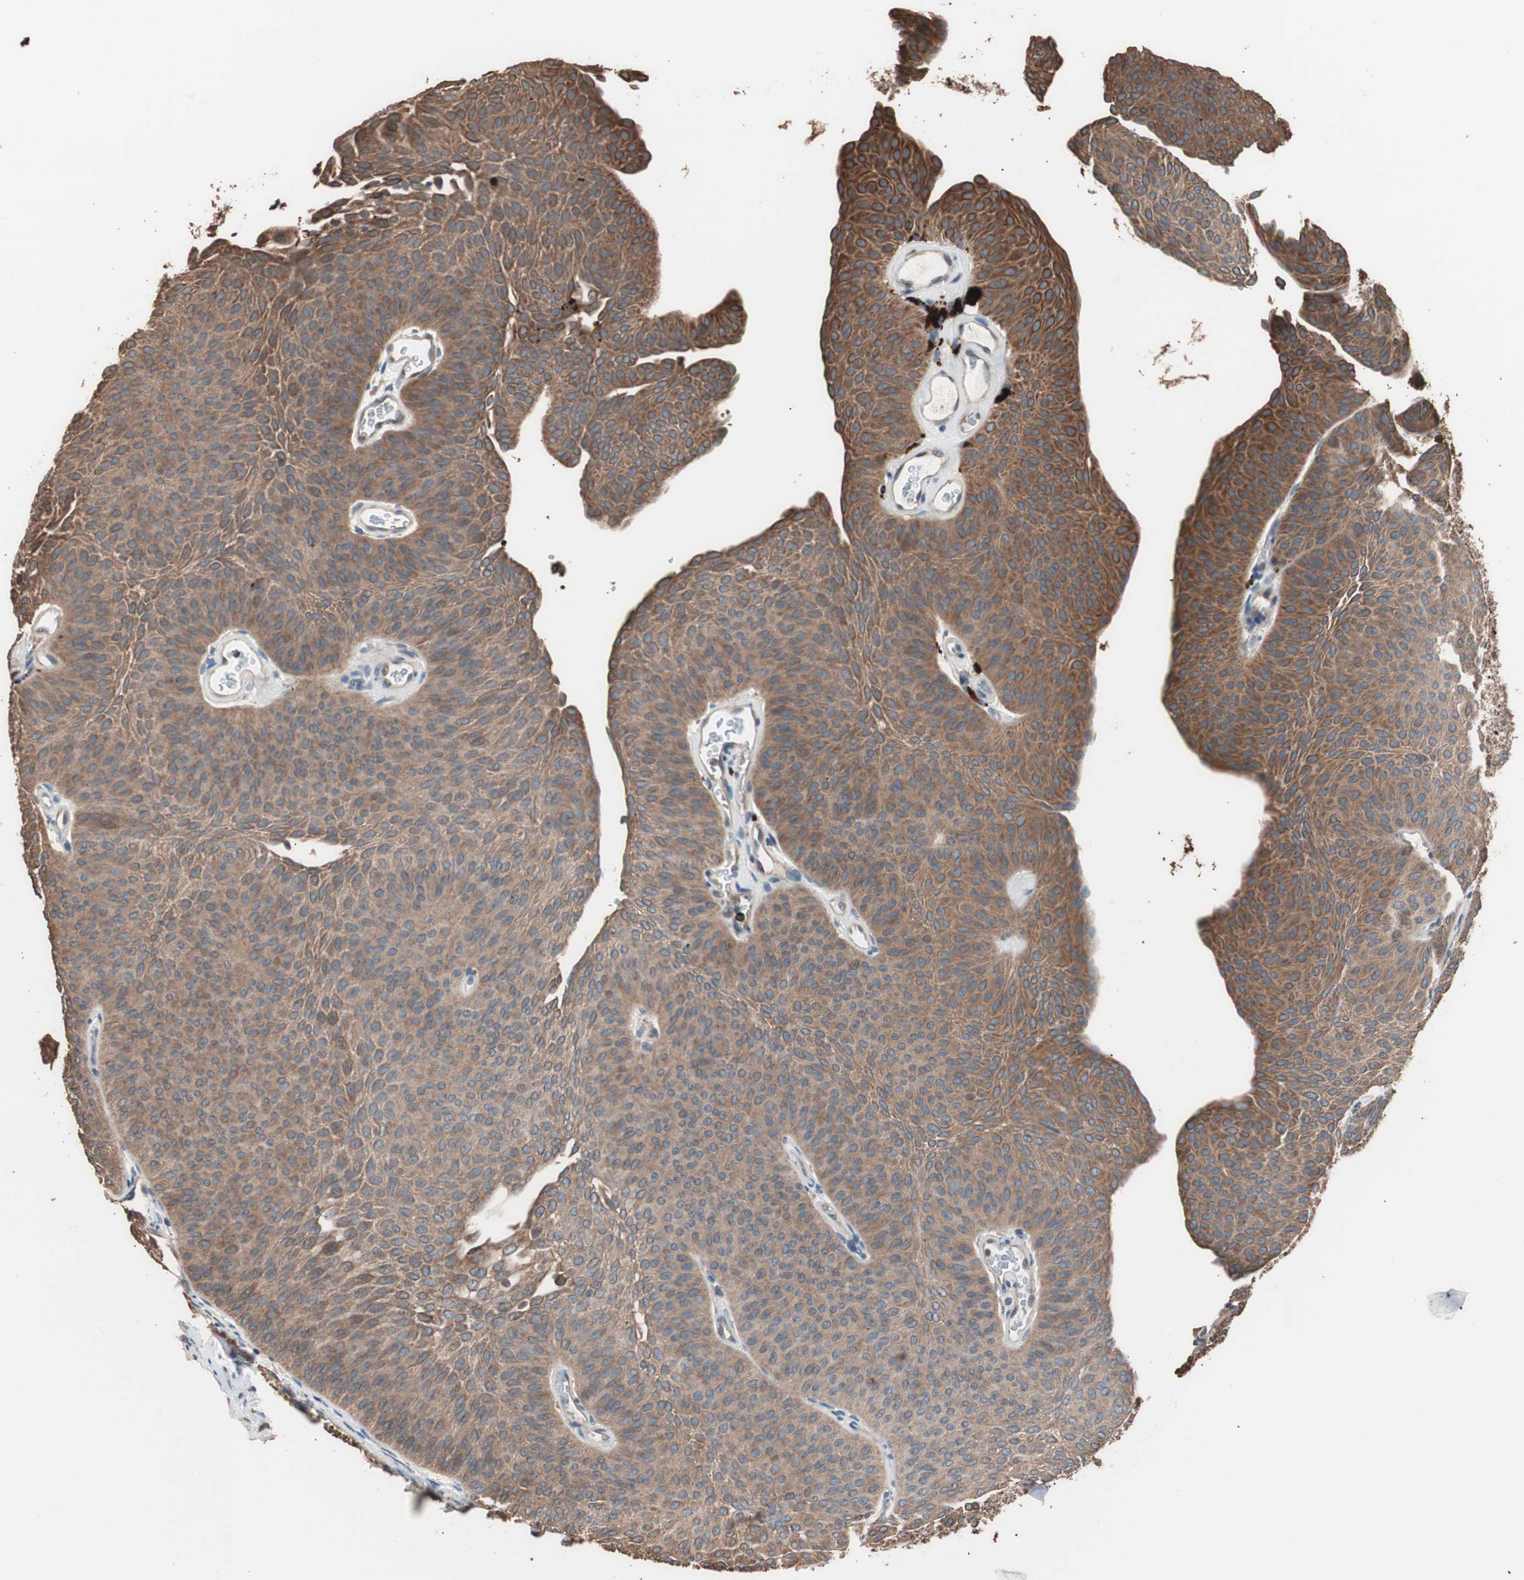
{"staining": {"intensity": "strong", "quantity": ">75%", "location": "cytoplasmic/membranous"}, "tissue": "urothelial cancer", "cell_type": "Tumor cells", "image_type": "cancer", "snomed": [{"axis": "morphology", "description": "Urothelial carcinoma, Low grade"}, {"axis": "topography", "description": "Urinary bladder"}], "caption": "Tumor cells show high levels of strong cytoplasmic/membranous positivity in about >75% of cells in human urothelial cancer. (brown staining indicates protein expression, while blue staining denotes nuclei).", "gene": "CCT3", "patient": {"sex": "female", "age": 60}}